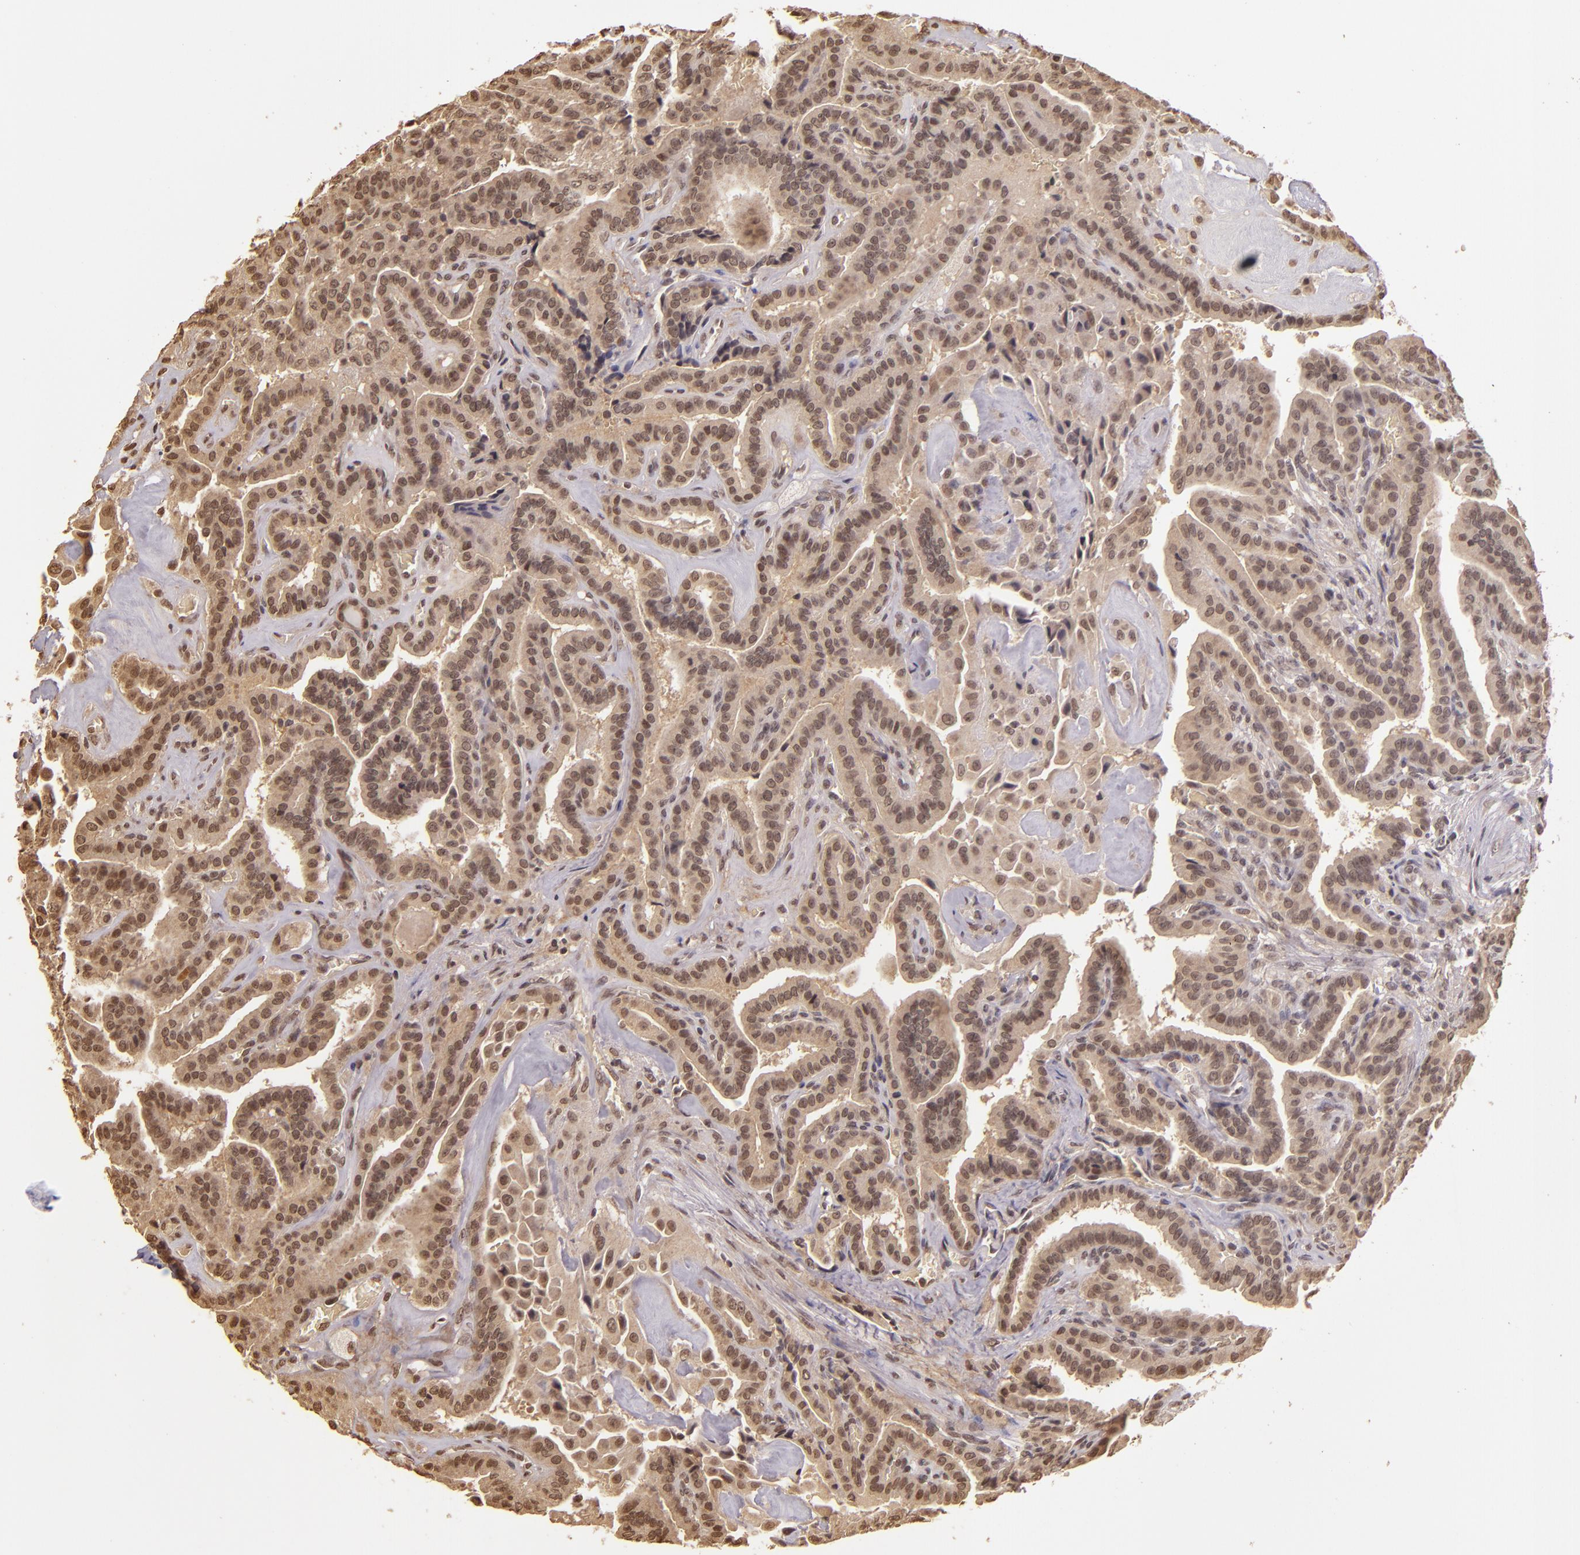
{"staining": {"intensity": "weak", "quantity": ">75%", "location": "cytoplasmic/membranous,nuclear"}, "tissue": "thyroid cancer", "cell_type": "Tumor cells", "image_type": "cancer", "snomed": [{"axis": "morphology", "description": "Papillary adenocarcinoma, NOS"}, {"axis": "topography", "description": "Thyroid gland"}], "caption": "An immunohistochemistry photomicrograph of neoplastic tissue is shown. Protein staining in brown highlights weak cytoplasmic/membranous and nuclear positivity in thyroid cancer (papillary adenocarcinoma) within tumor cells.", "gene": "CUL1", "patient": {"sex": "male", "age": 87}}